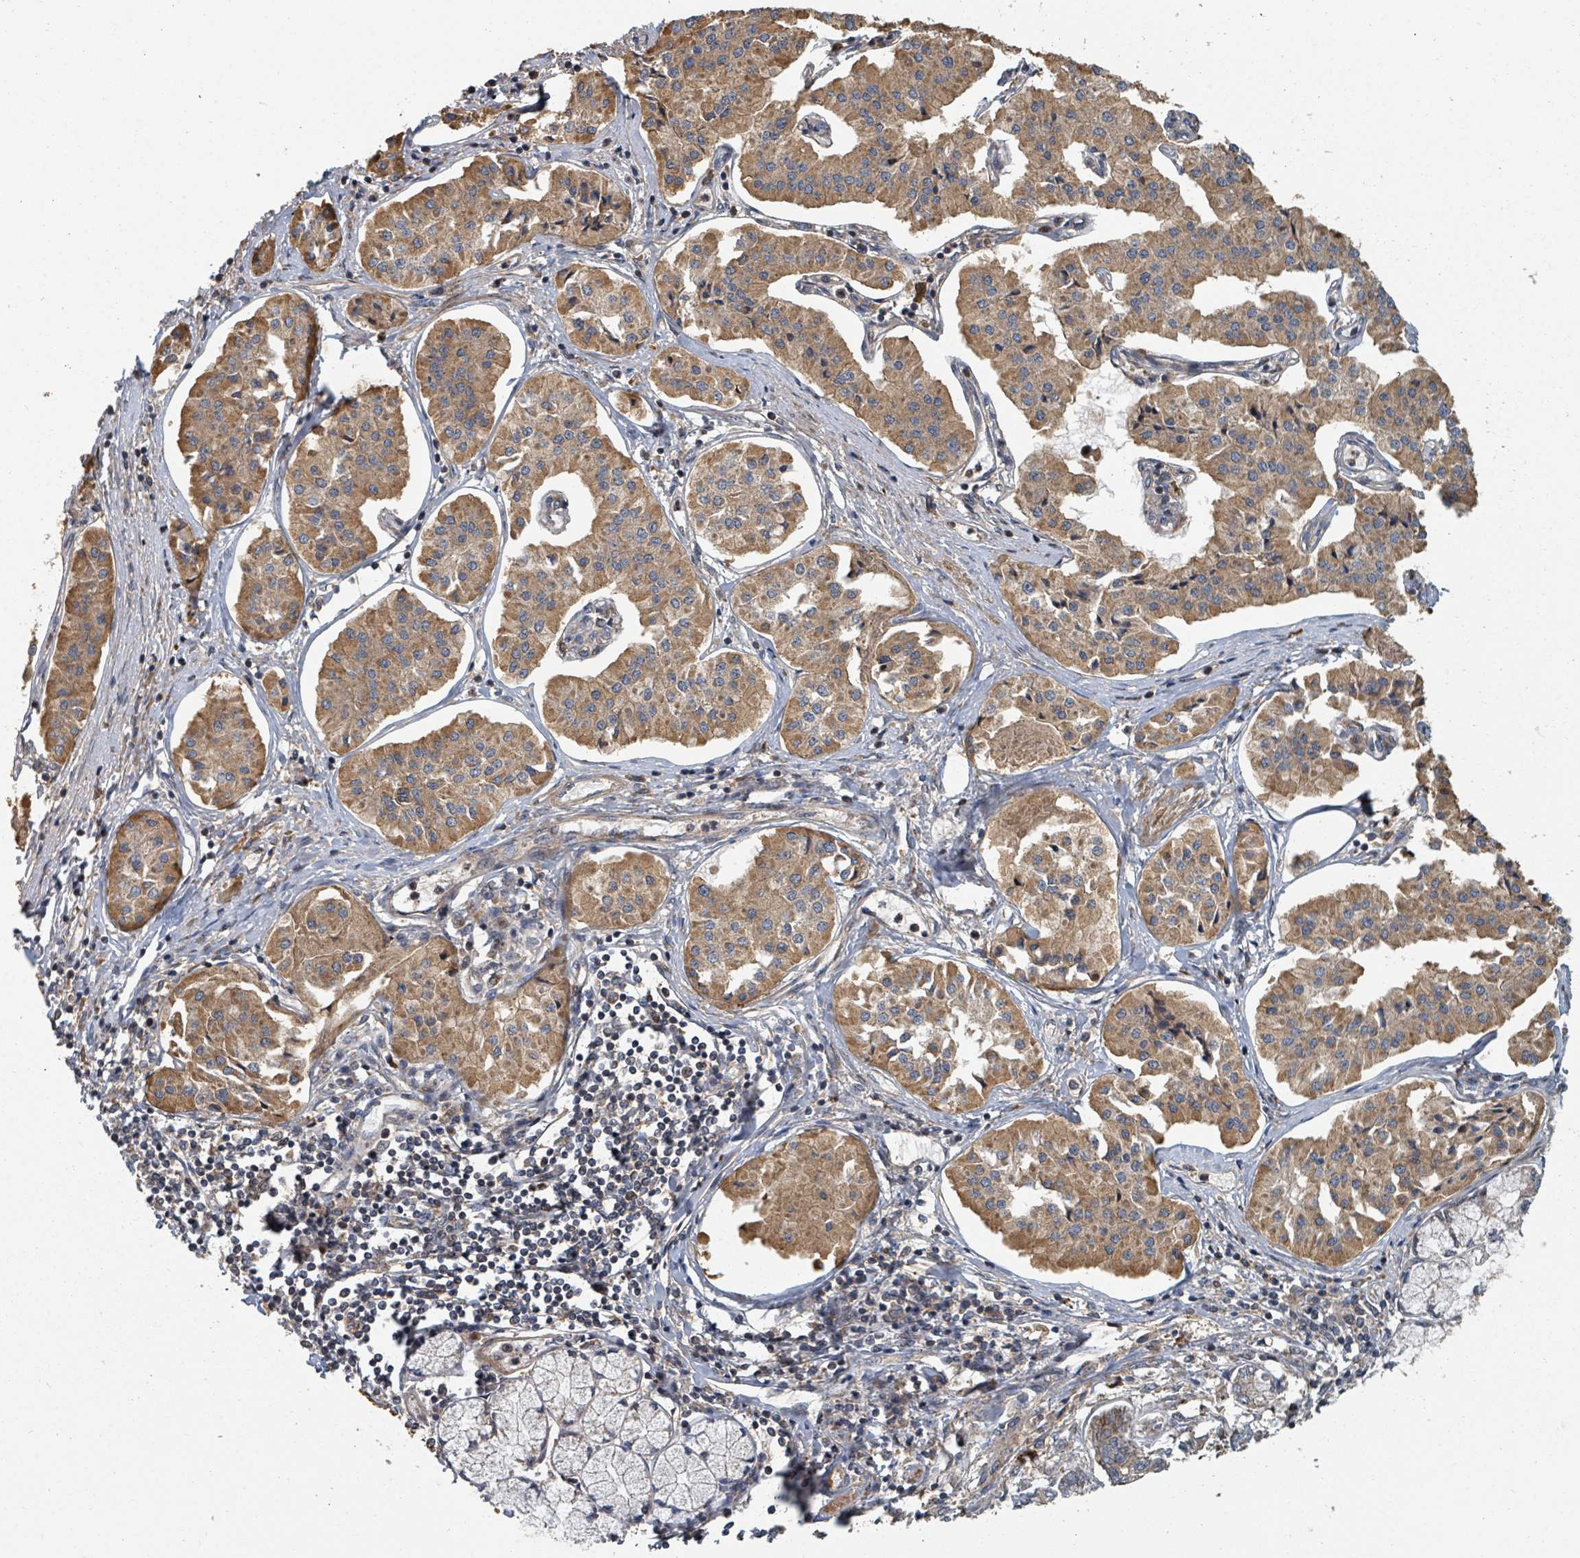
{"staining": {"intensity": "moderate", "quantity": ">75%", "location": "cytoplasmic/membranous"}, "tissue": "pancreatic cancer", "cell_type": "Tumor cells", "image_type": "cancer", "snomed": [{"axis": "morphology", "description": "Adenocarcinoma, NOS"}, {"axis": "topography", "description": "Pancreas"}], "caption": "Immunohistochemistry (DAB (3,3'-diaminobenzidine)) staining of human pancreatic cancer (adenocarcinoma) reveals moderate cytoplasmic/membranous protein expression in about >75% of tumor cells.", "gene": "DPM1", "patient": {"sex": "female", "age": 50}}